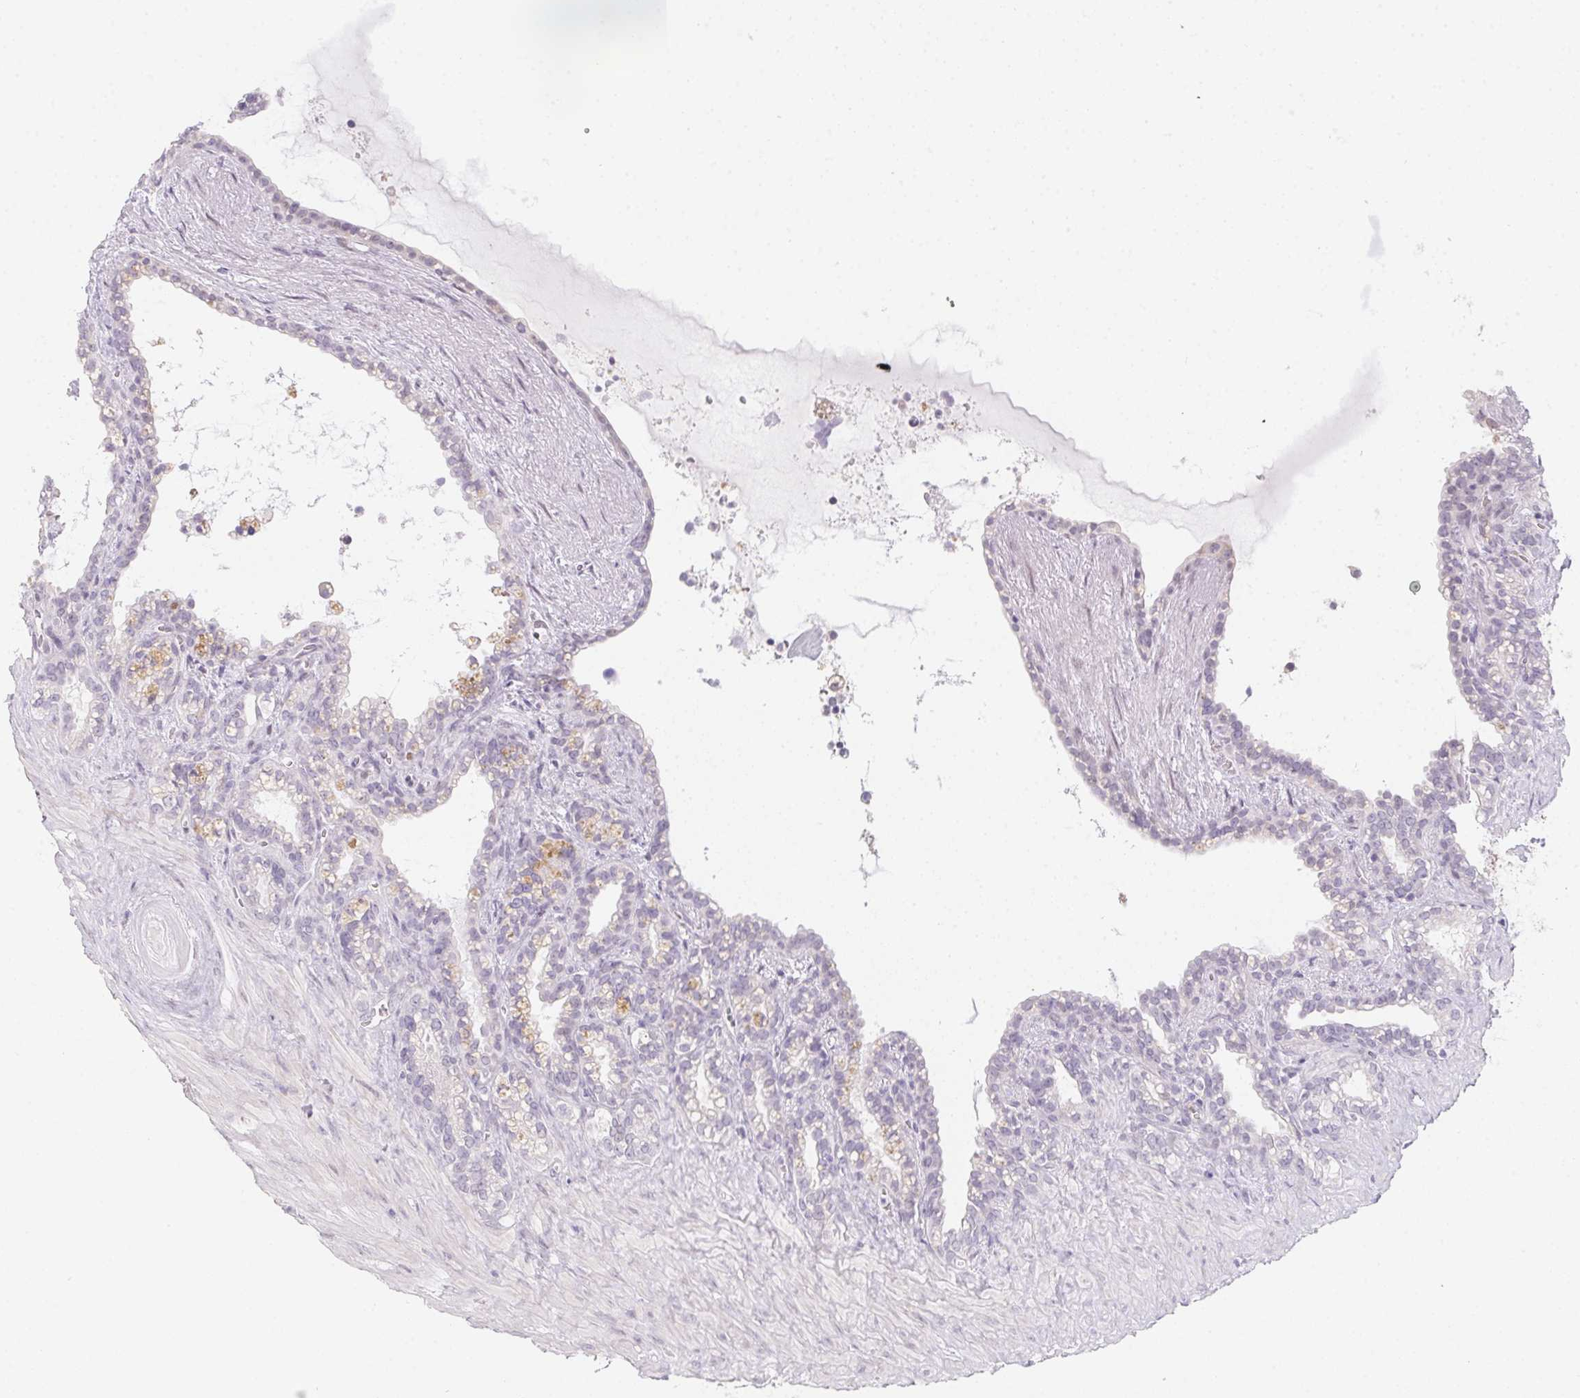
{"staining": {"intensity": "negative", "quantity": "none", "location": "none"}, "tissue": "seminal vesicle", "cell_type": "Glandular cells", "image_type": "normal", "snomed": [{"axis": "morphology", "description": "Normal tissue, NOS"}, {"axis": "topography", "description": "Seminal veicle"}], "caption": "High magnification brightfield microscopy of benign seminal vesicle stained with DAB (3,3'-diaminobenzidine) (brown) and counterstained with hematoxylin (blue): glandular cells show no significant staining.", "gene": "MORC1", "patient": {"sex": "male", "age": 76}}